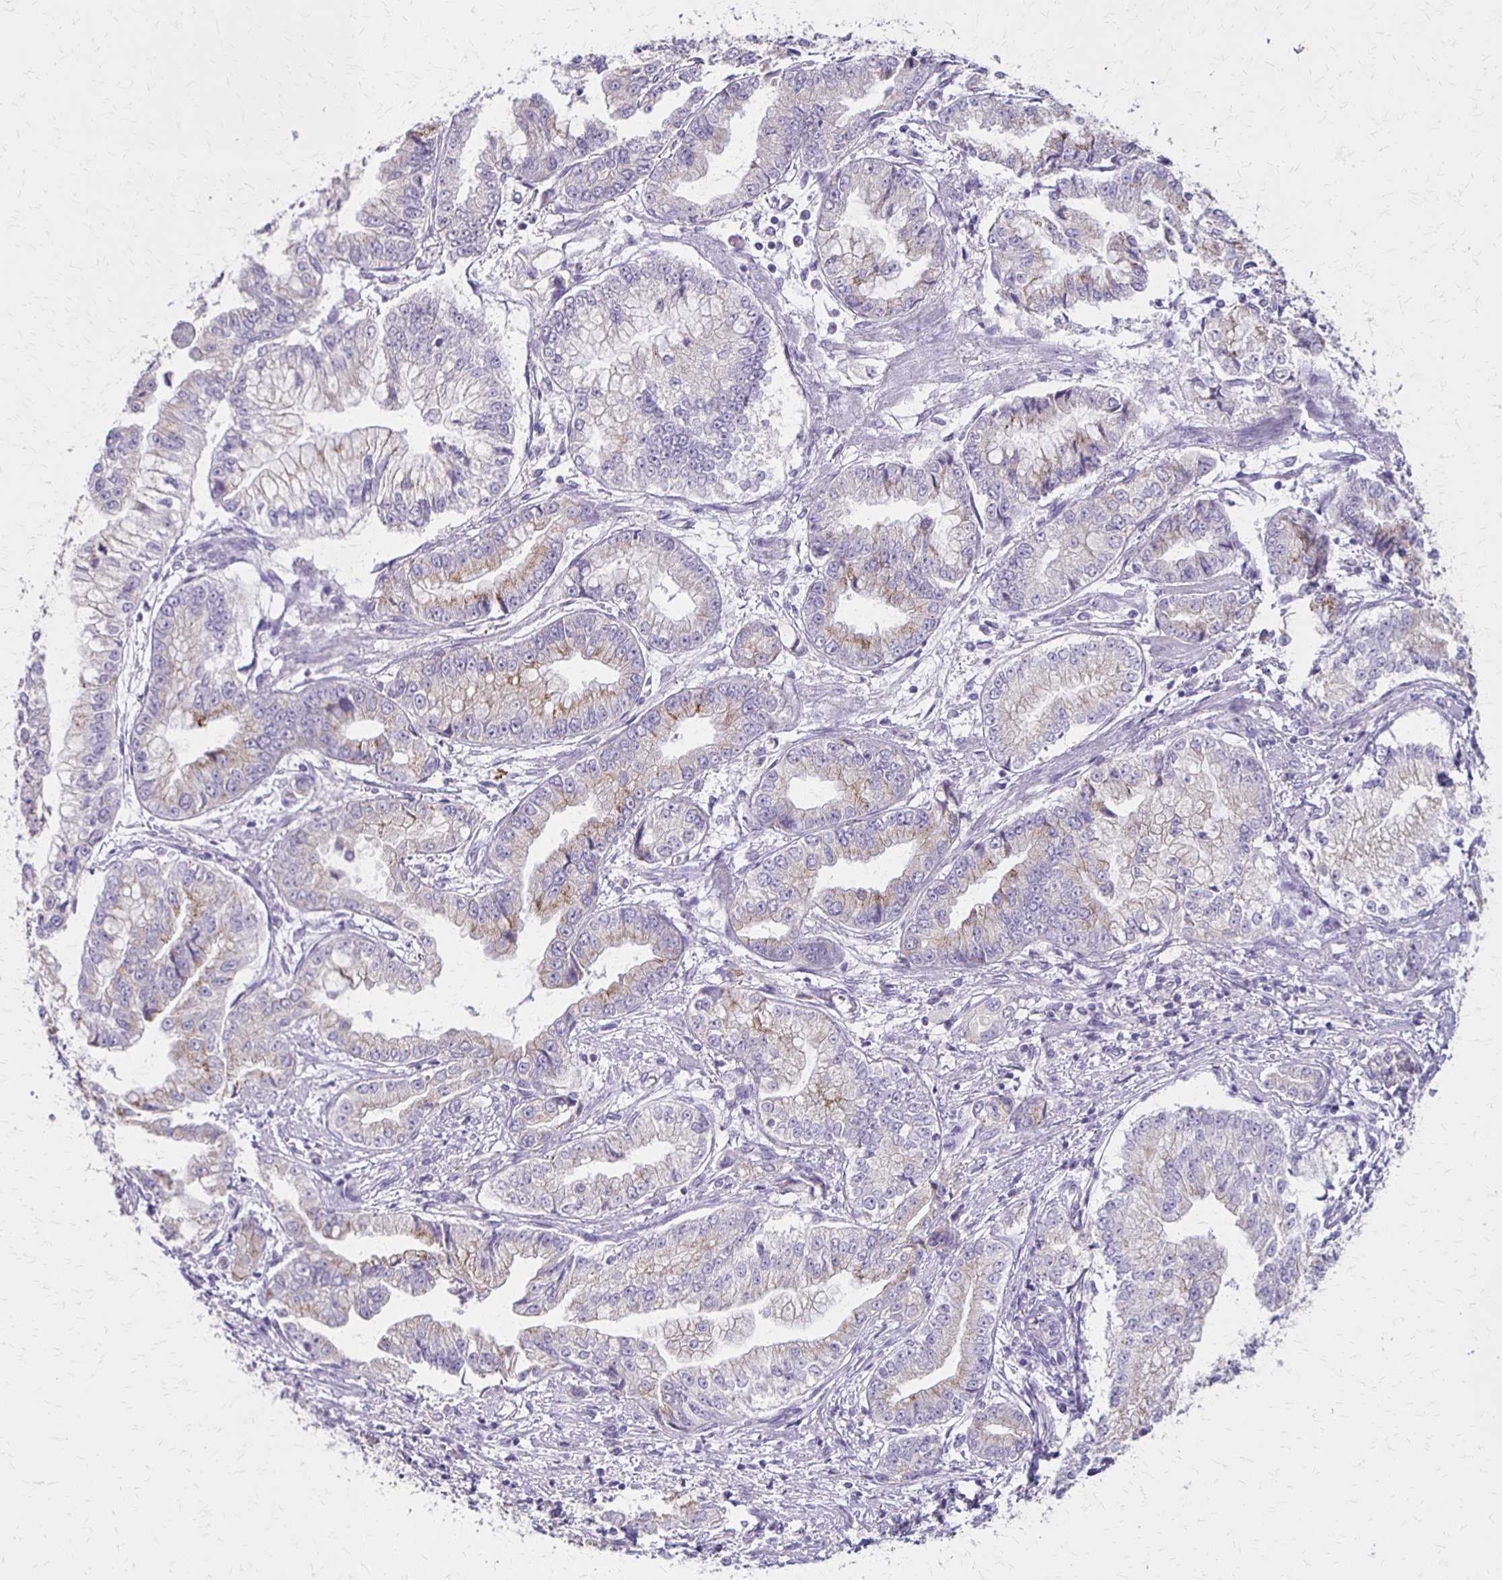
{"staining": {"intensity": "negative", "quantity": "none", "location": "none"}, "tissue": "stomach cancer", "cell_type": "Tumor cells", "image_type": "cancer", "snomed": [{"axis": "morphology", "description": "Adenocarcinoma, NOS"}, {"axis": "topography", "description": "Stomach, upper"}], "caption": "IHC of stomach cancer (adenocarcinoma) exhibits no expression in tumor cells.", "gene": "SLC35E2B", "patient": {"sex": "female", "age": 74}}